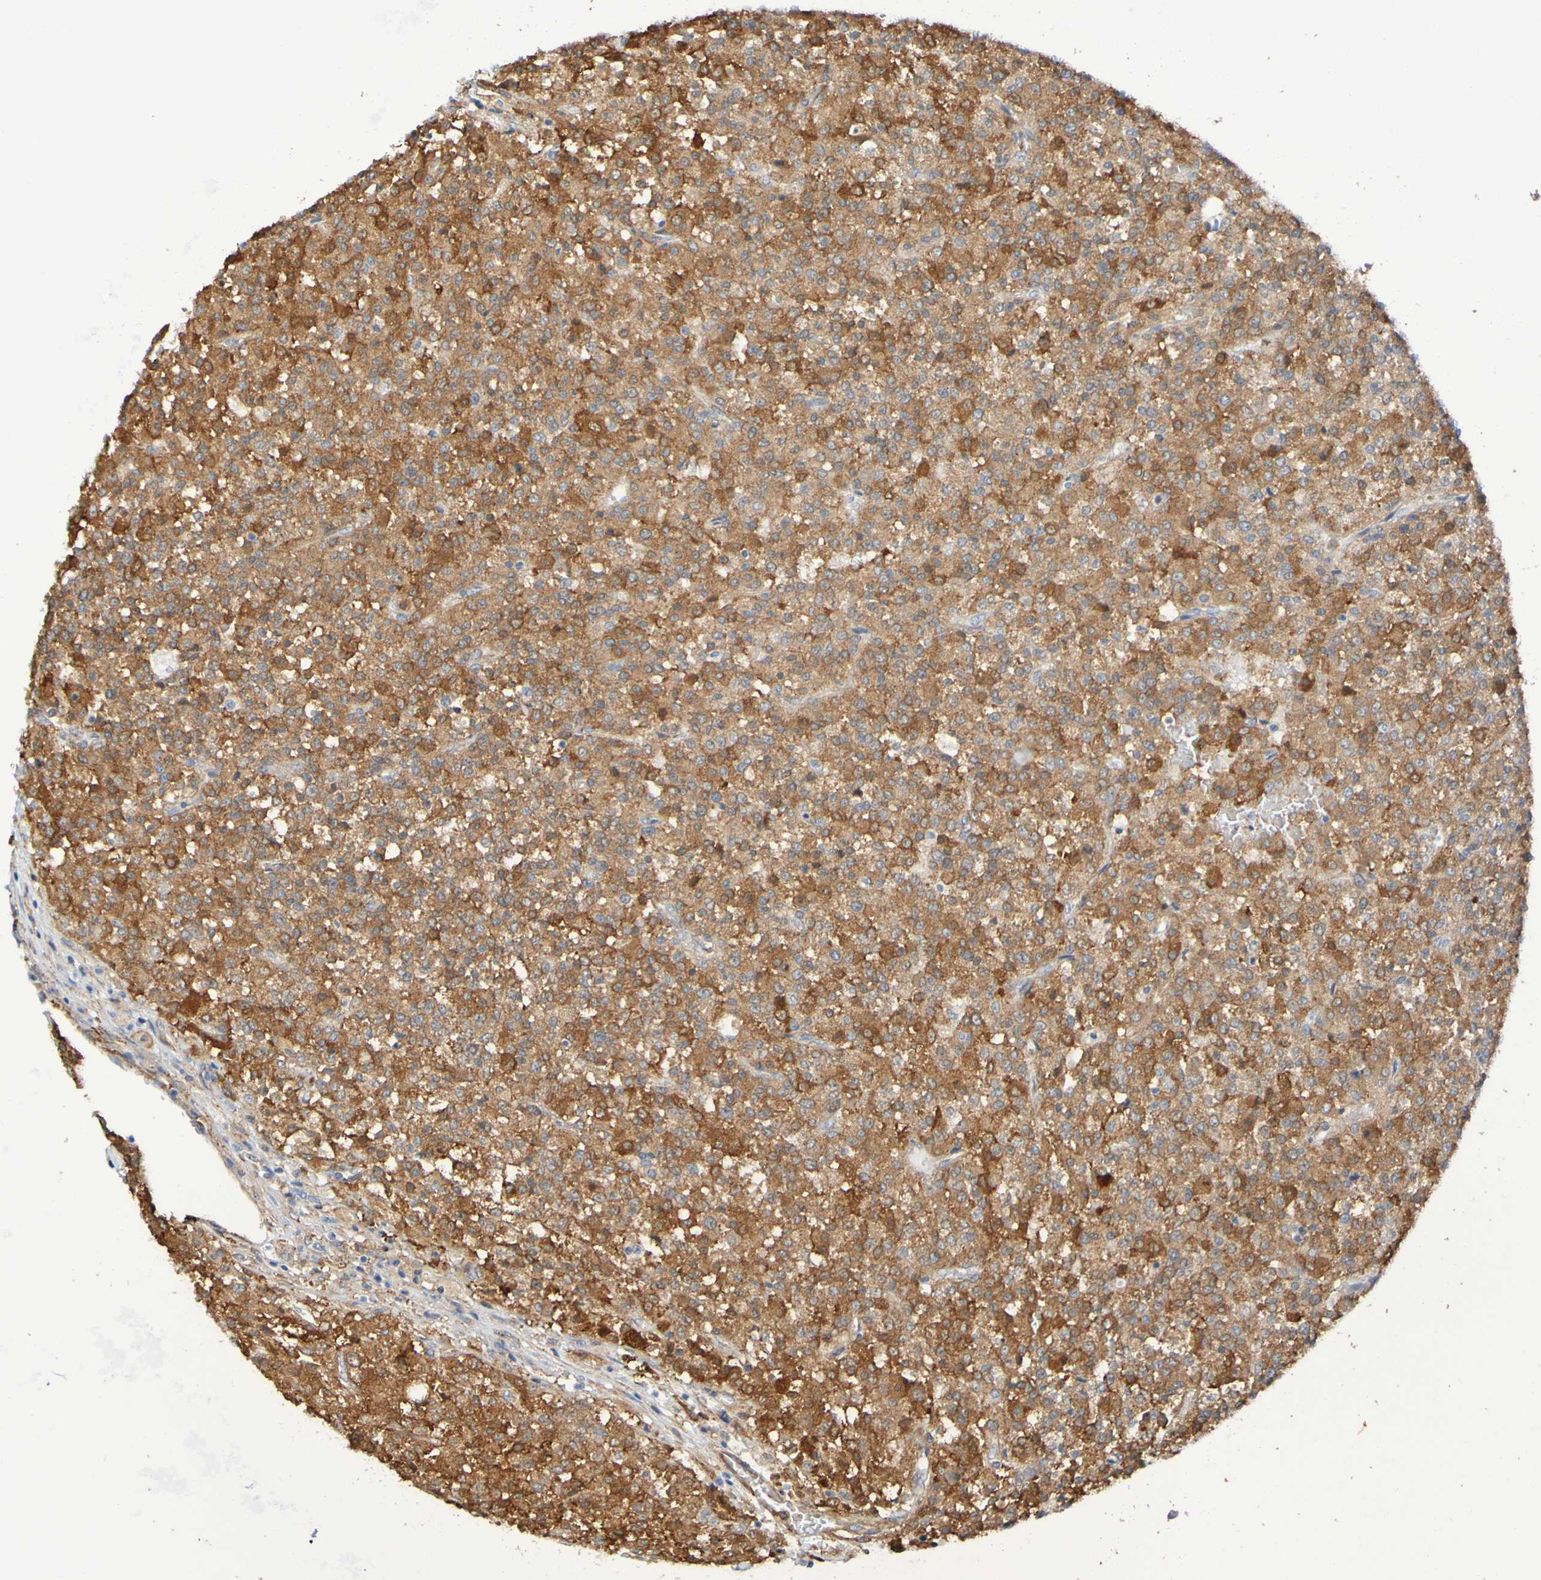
{"staining": {"intensity": "strong", "quantity": ">75%", "location": "cytoplasmic/membranous"}, "tissue": "testis cancer", "cell_type": "Tumor cells", "image_type": "cancer", "snomed": [{"axis": "morphology", "description": "Seminoma, NOS"}, {"axis": "topography", "description": "Testis"}], "caption": "High-power microscopy captured an immunohistochemistry (IHC) image of testis cancer, revealing strong cytoplasmic/membranous expression in about >75% of tumor cells. The staining is performed using DAB (3,3'-diaminobenzidine) brown chromogen to label protein expression. The nuclei are counter-stained blue using hematoxylin.", "gene": "SCRG1", "patient": {"sex": "male", "age": 59}}